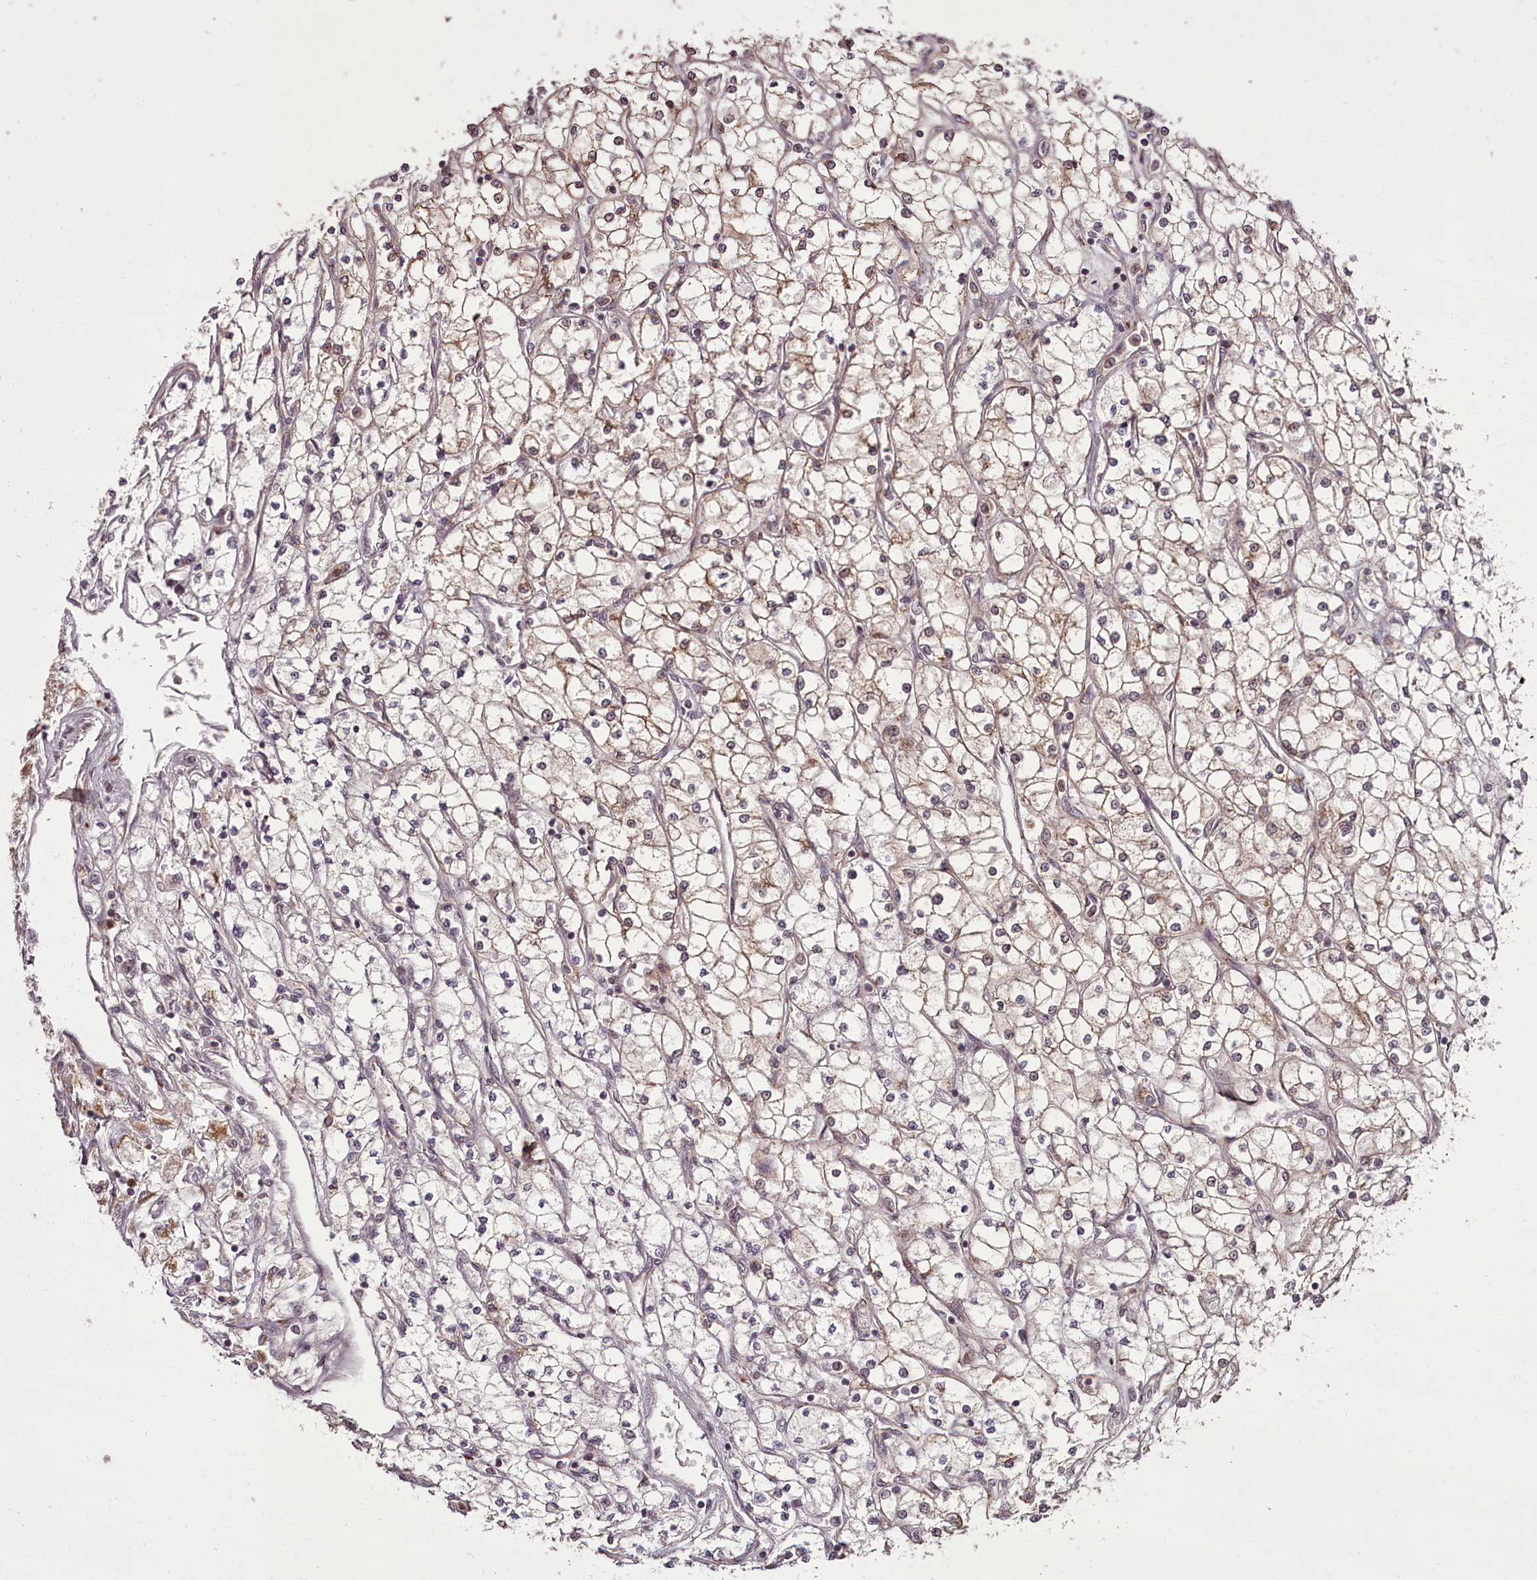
{"staining": {"intensity": "weak", "quantity": "<25%", "location": "cytoplasmic/membranous"}, "tissue": "renal cancer", "cell_type": "Tumor cells", "image_type": "cancer", "snomed": [{"axis": "morphology", "description": "Adenocarcinoma, NOS"}, {"axis": "topography", "description": "Kidney"}], "caption": "This is a photomicrograph of immunohistochemistry (IHC) staining of adenocarcinoma (renal), which shows no staining in tumor cells.", "gene": "CEP83", "patient": {"sex": "male", "age": 80}}